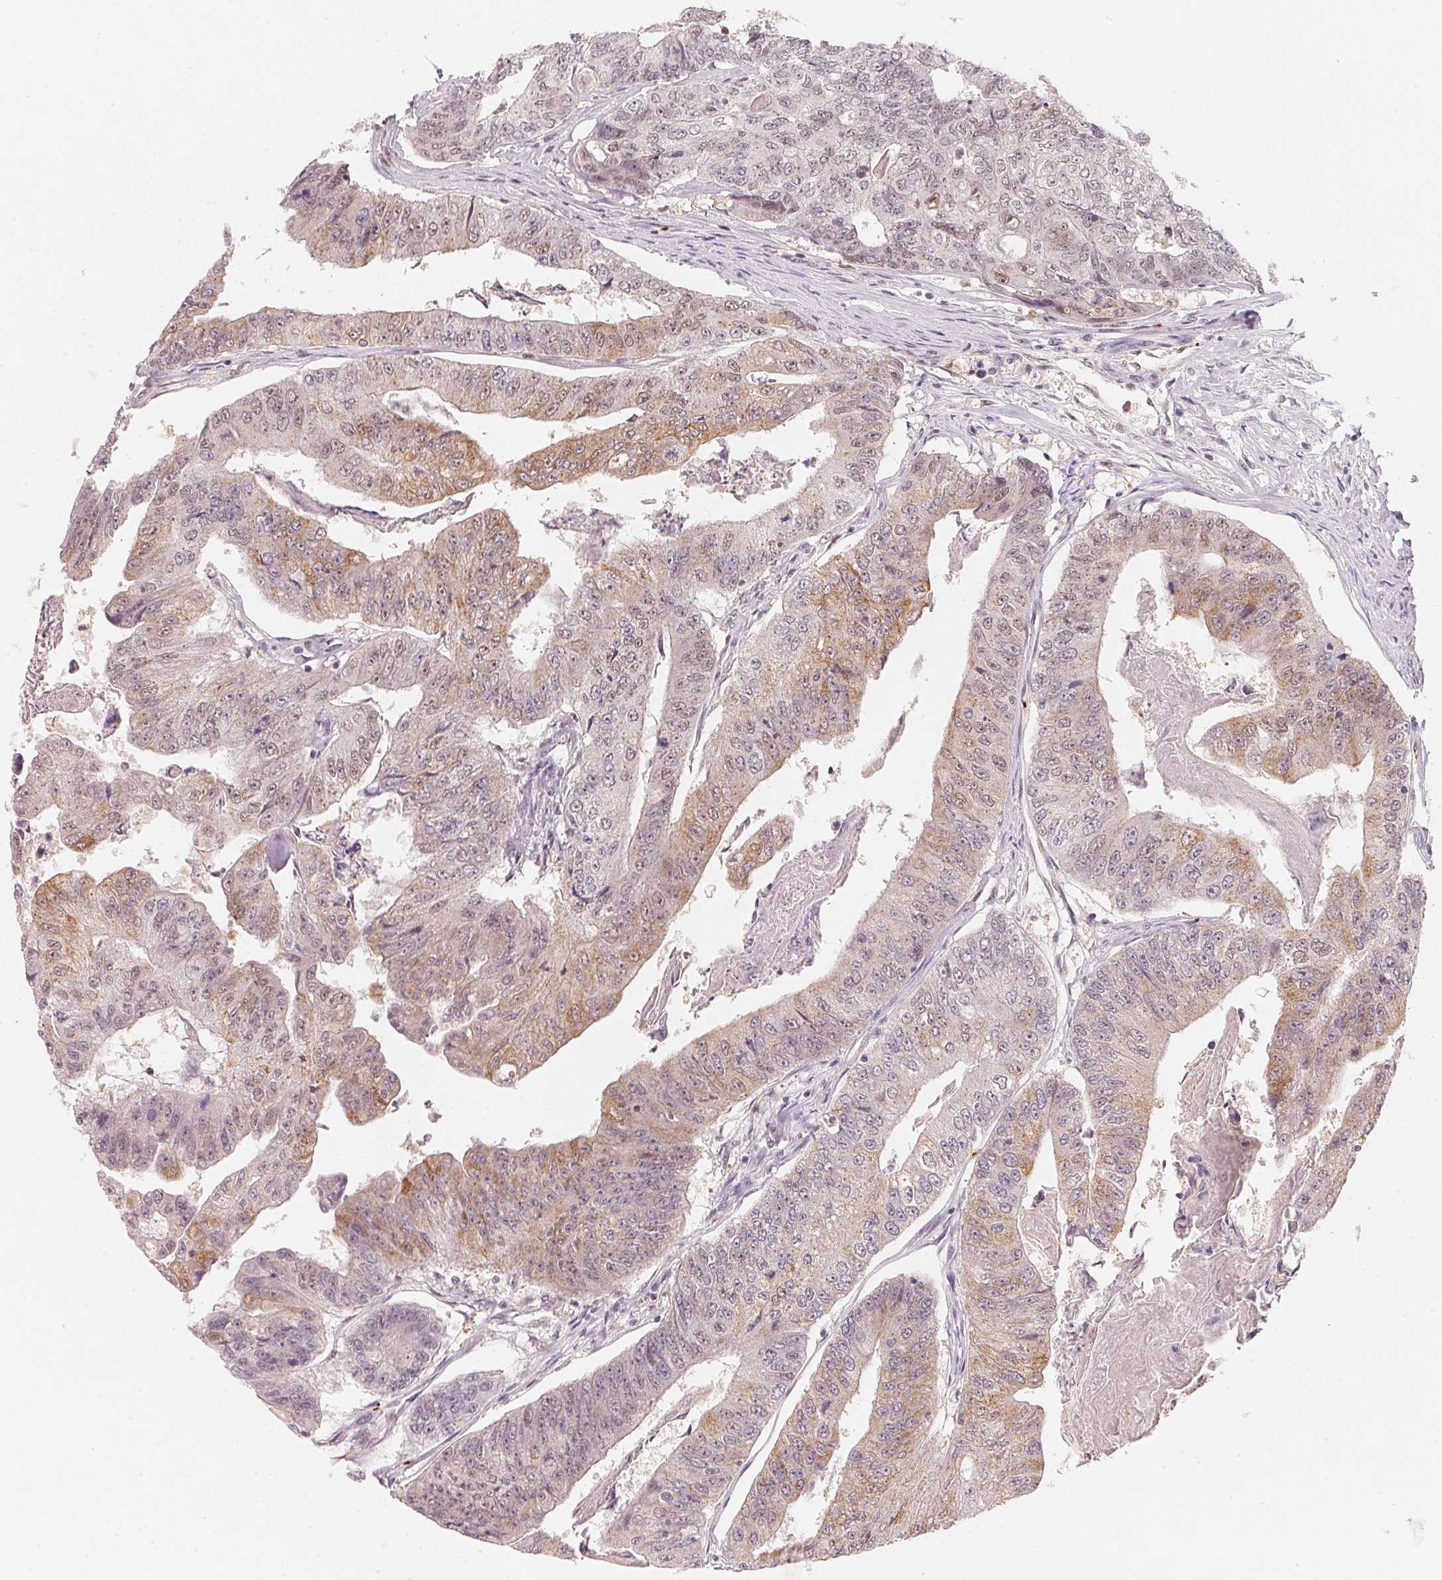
{"staining": {"intensity": "weak", "quantity": "25%-75%", "location": "cytoplasmic/membranous,nuclear"}, "tissue": "colorectal cancer", "cell_type": "Tumor cells", "image_type": "cancer", "snomed": [{"axis": "morphology", "description": "Adenocarcinoma, NOS"}, {"axis": "topography", "description": "Colon"}], "caption": "IHC of colorectal cancer exhibits low levels of weak cytoplasmic/membranous and nuclear positivity in approximately 25%-75% of tumor cells. The protein of interest is shown in brown color, while the nuclei are stained blue.", "gene": "ARHGAP22", "patient": {"sex": "female", "age": 67}}